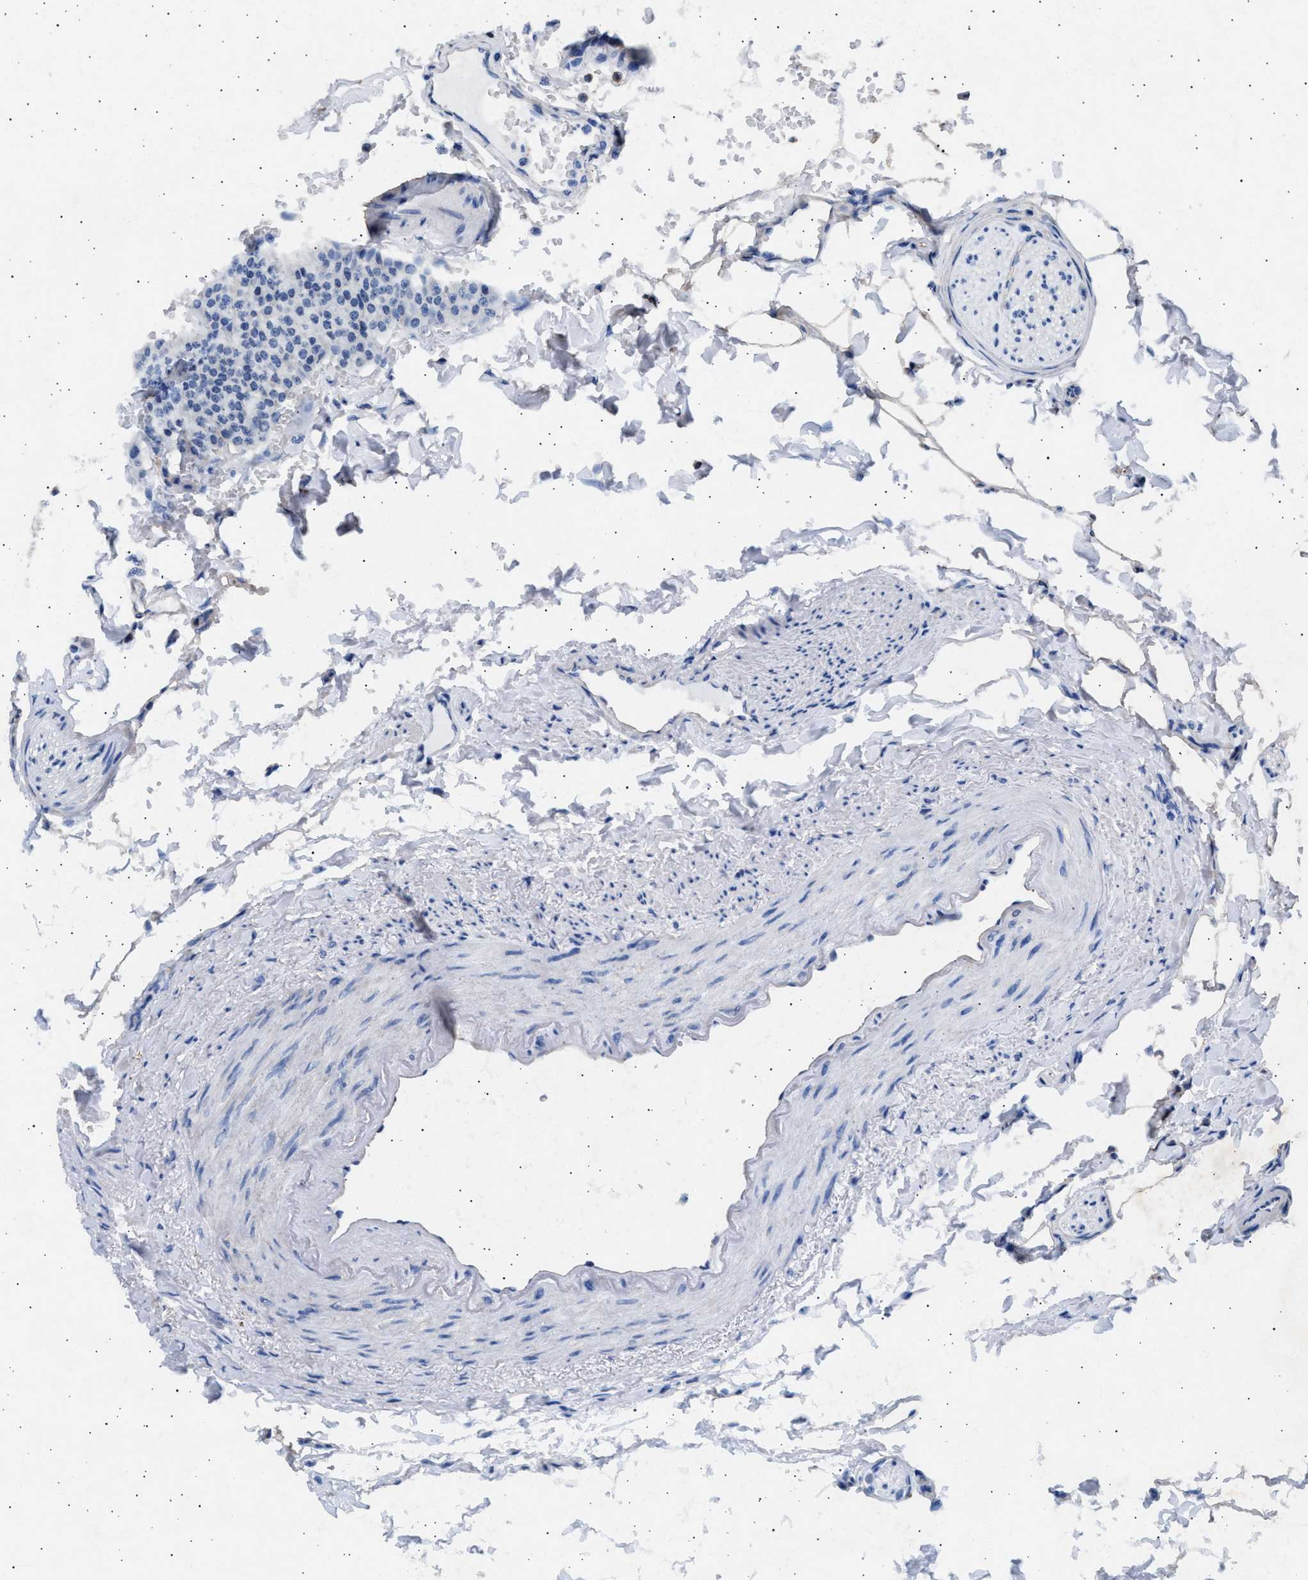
{"staining": {"intensity": "negative", "quantity": "none", "location": "none"}, "tissue": "carcinoid", "cell_type": "Tumor cells", "image_type": "cancer", "snomed": [{"axis": "morphology", "description": "Carcinoid, malignant, NOS"}, {"axis": "topography", "description": "Colon"}], "caption": "DAB (3,3'-diaminobenzidine) immunohistochemical staining of human carcinoid (malignant) shows no significant expression in tumor cells. (Brightfield microscopy of DAB (3,3'-diaminobenzidine) immunohistochemistry (IHC) at high magnification).", "gene": "GRAP2", "patient": {"sex": "female", "age": 61}}